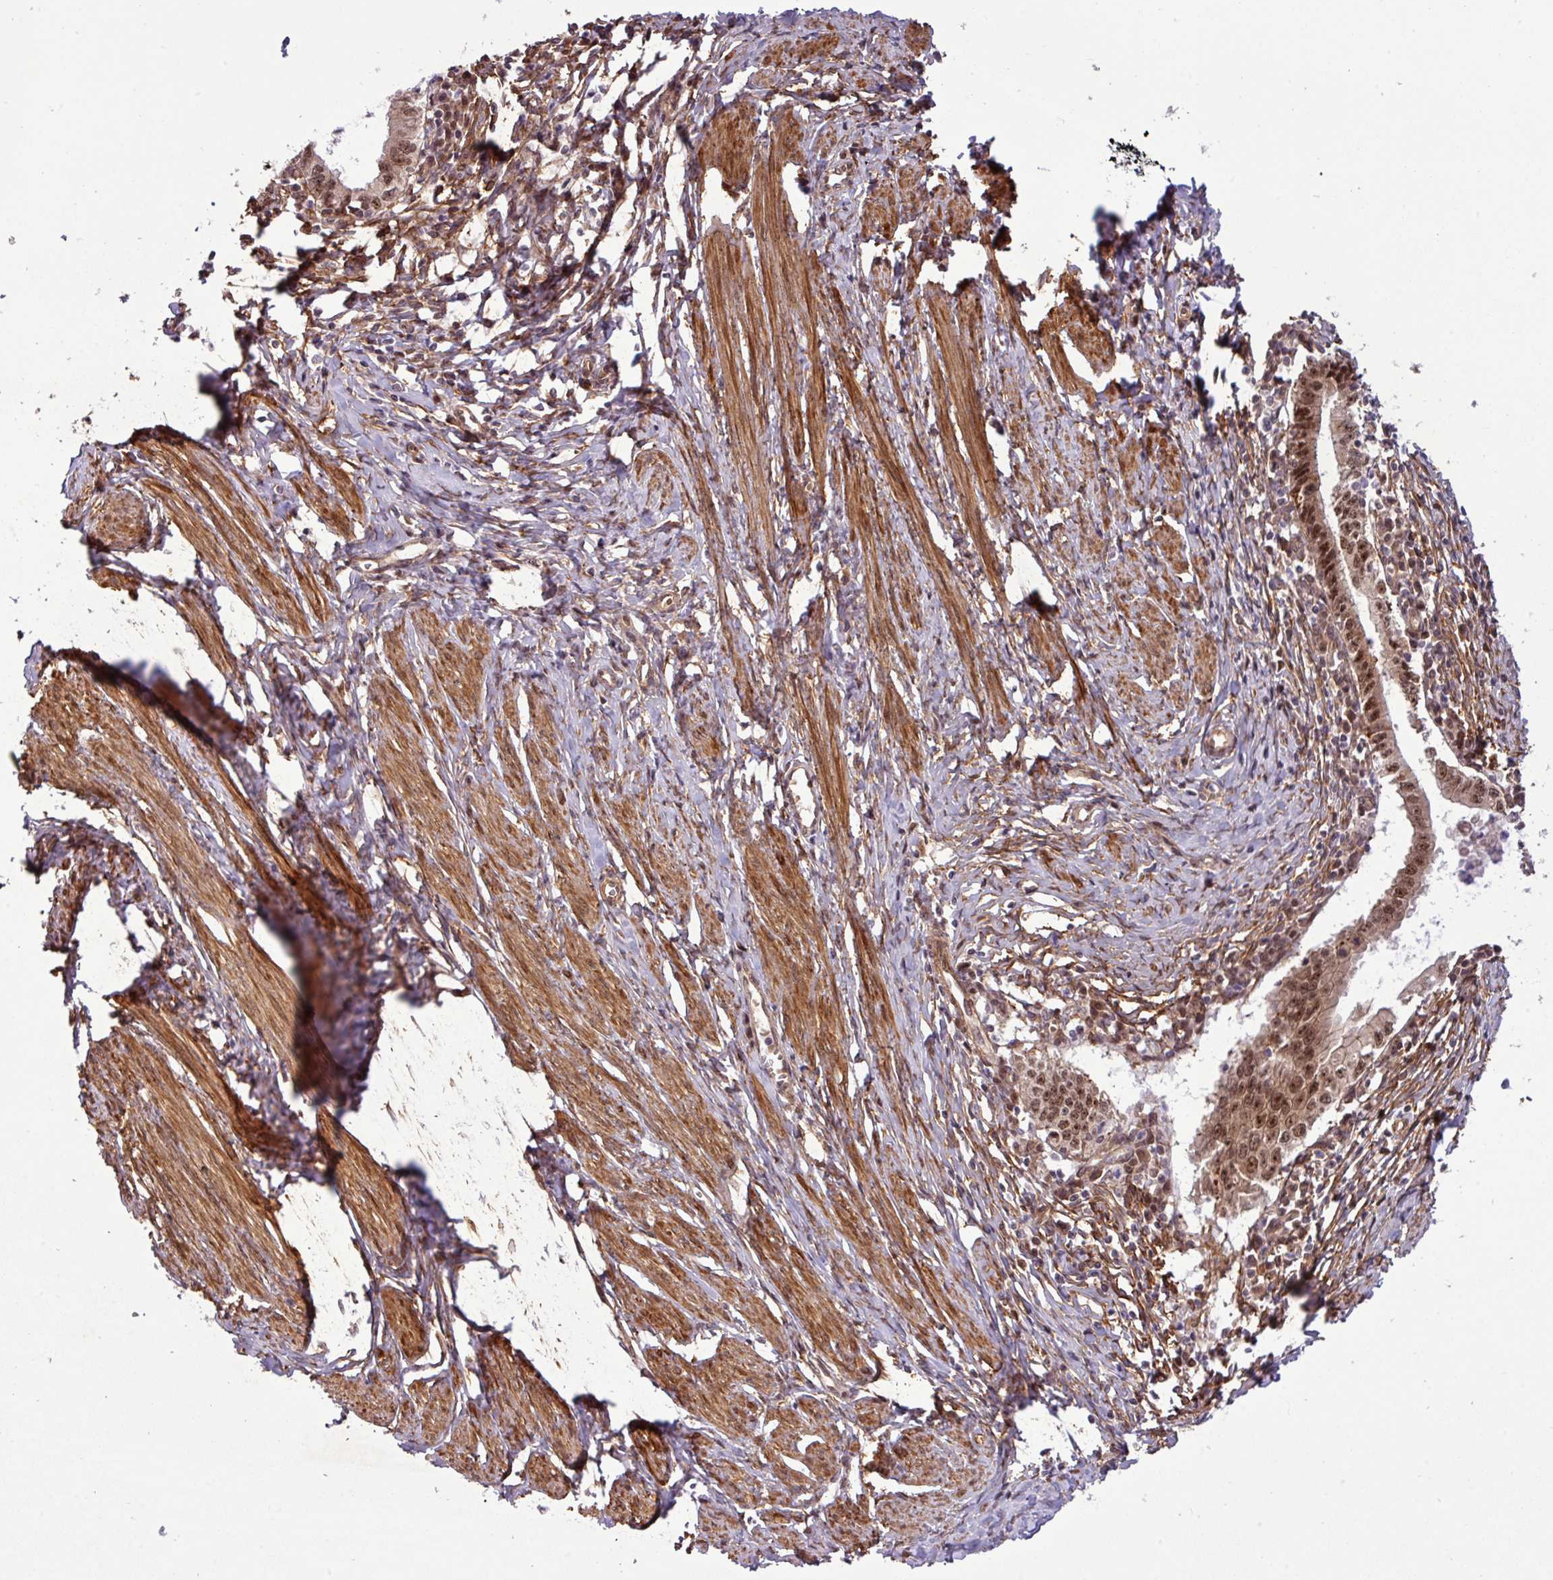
{"staining": {"intensity": "moderate", "quantity": ">75%", "location": "nuclear"}, "tissue": "cervical cancer", "cell_type": "Tumor cells", "image_type": "cancer", "snomed": [{"axis": "morphology", "description": "Adenocarcinoma, NOS"}, {"axis": "topography", "description": "Cervix"}], "caption": "The micrograph reveals staining of cervical adenocarcinoma, revealing moderate nuclear protein positivity (brown color) within tumor cells.", "gene": "C7orf50", "patient": {"sex": "female", "age": 36}}